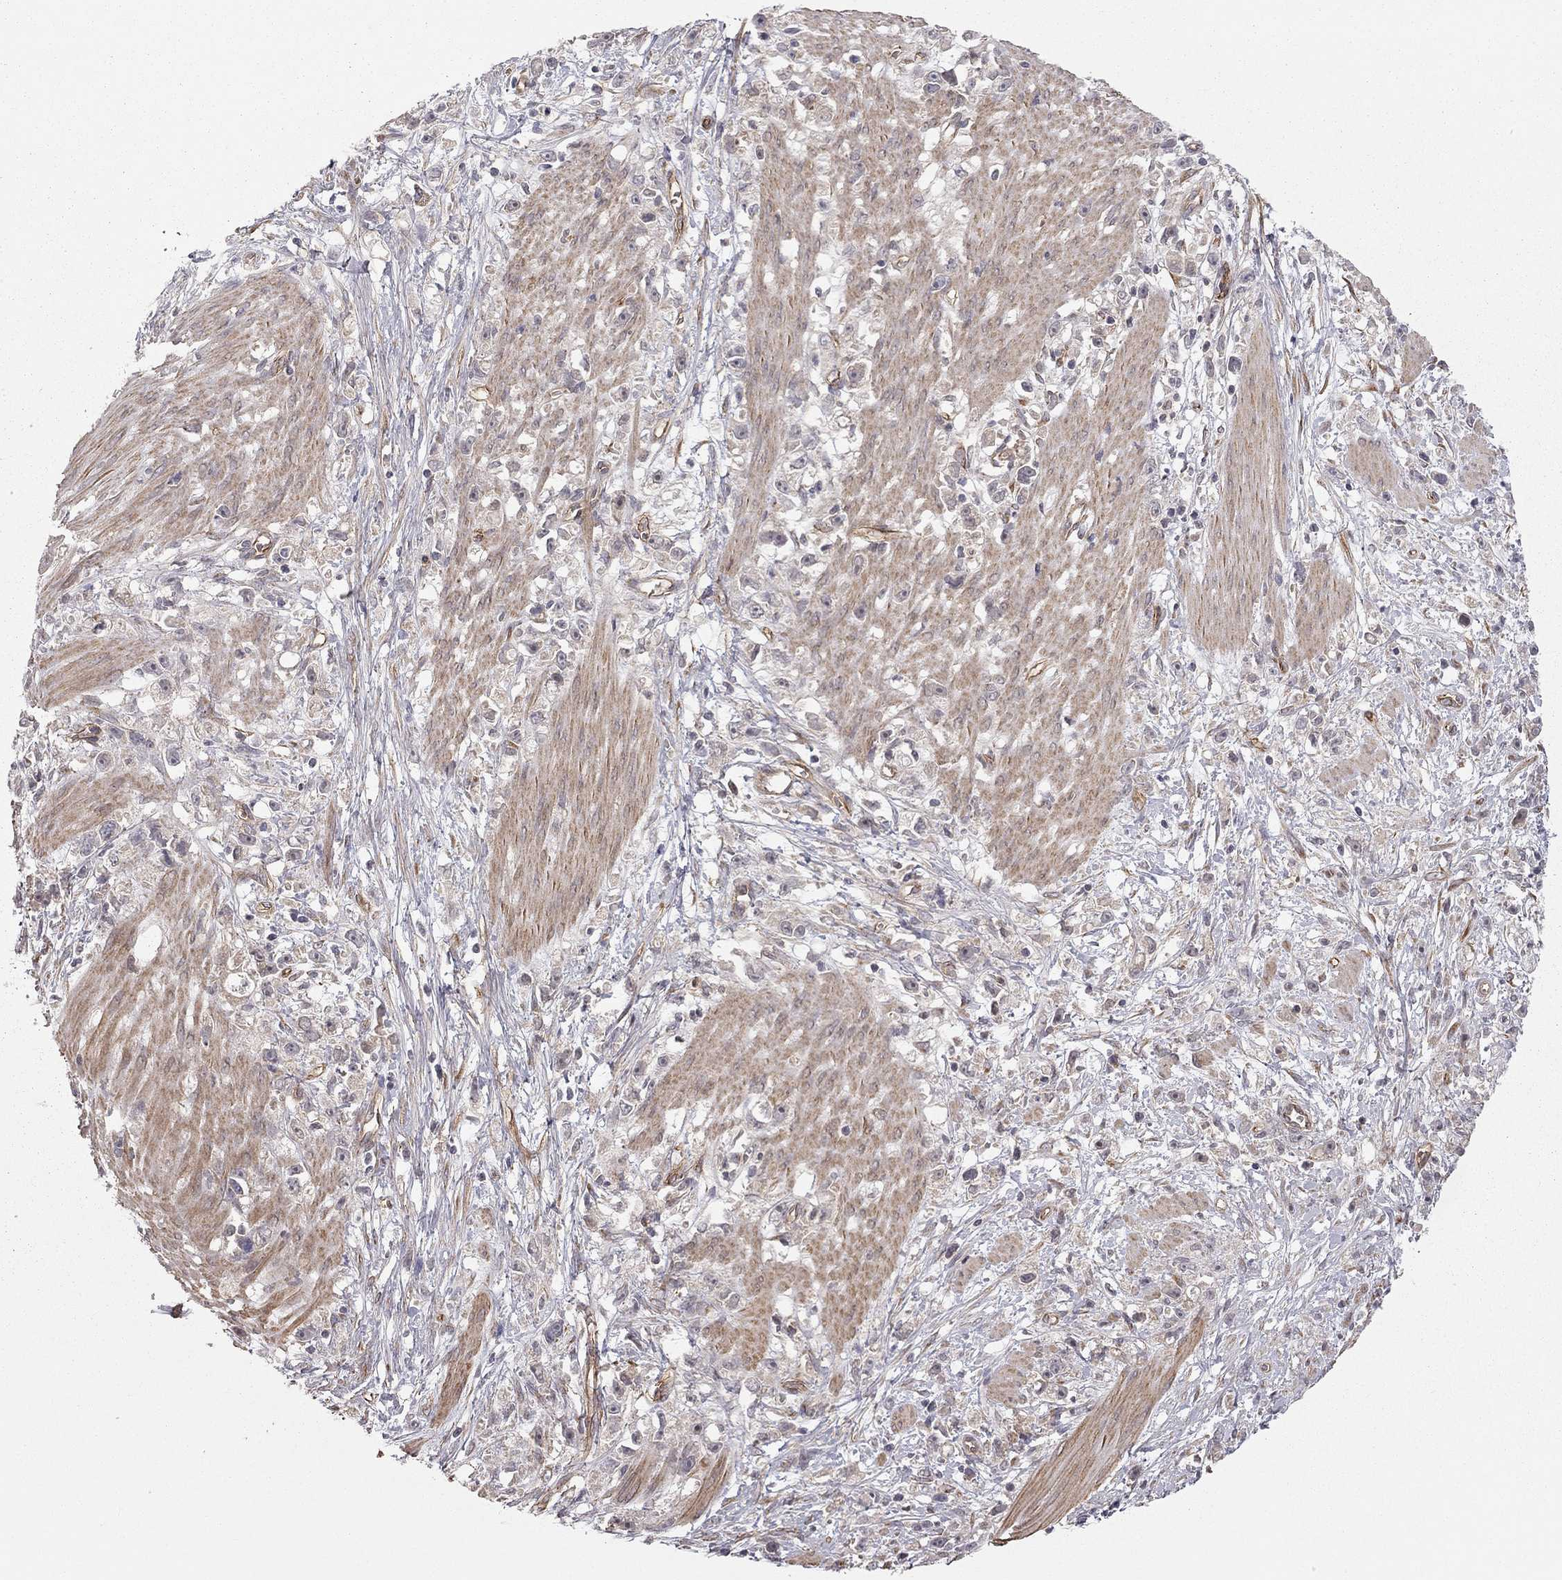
{"staining": {"intensity": "negative", "quantity": "none", "location": "none"}, "tissue": "stomach cancer", "cell_type": "Tumor cells", "image_type": "cancer", "snomed": [{"axis": "morphology", "description": "Adenocarcinoma, NOS"}, {"axis": "topography", "description": "Stomach"}], "caption": "Histopathology image shows no significant protein expression in tumor cells of stomach adenocarcinoma.", "gene": "EXOC3L2", "patient": {"sex": "female", "age": 59}}